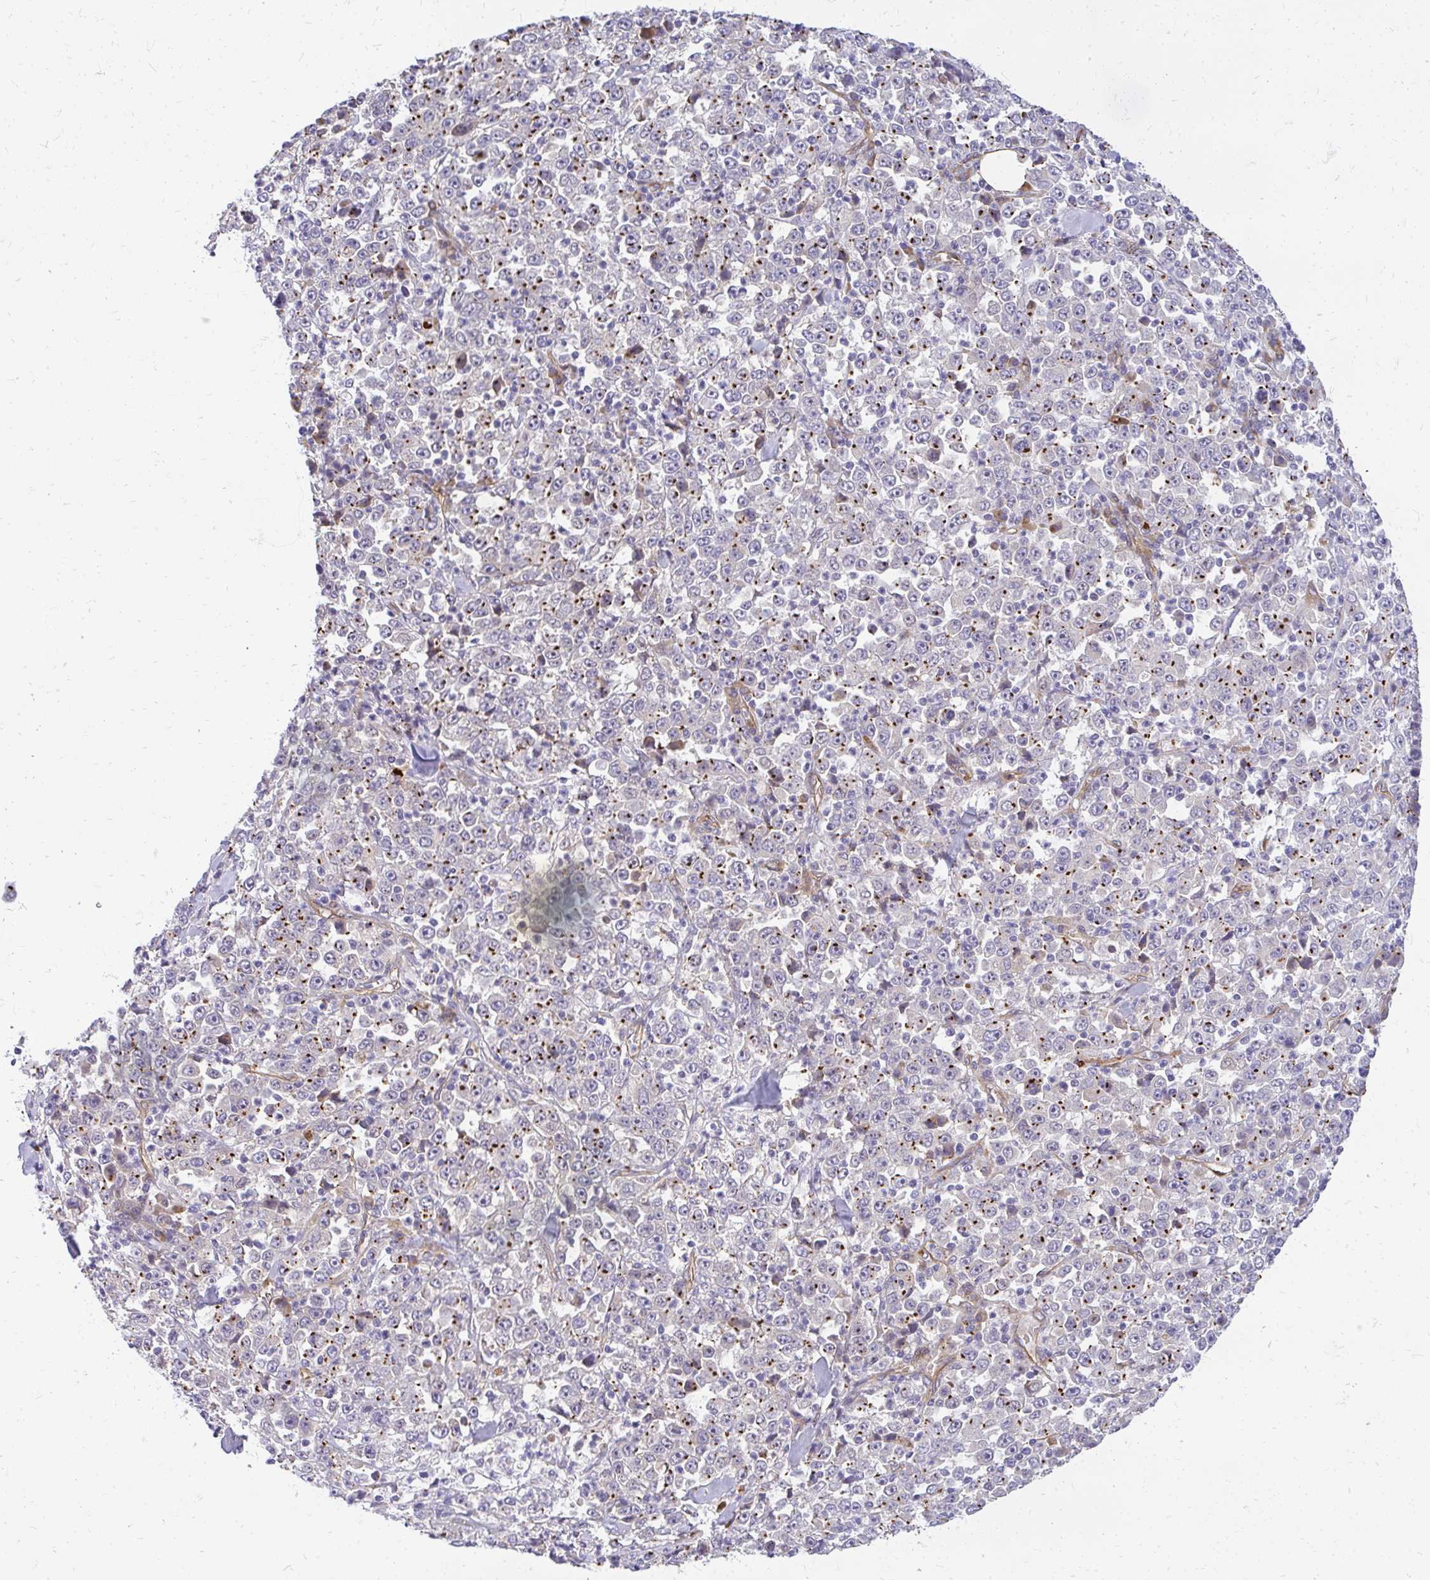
{"staining": {"intensity": "strong", "quantity": "25%-75%", "location": "cytoplasmic/membranous"}, "tissue": "stomach cancer", "cell_type": "Tumor cells", "image_type": "cancer", "snomed": [{"axis": "morphology", "description": "Normal tissue, NOS"}, {"axis": "morphology", "description": "Adenocarcinoma, NOS"}, {"axis": "topography", "description": "Stomach, upper"}, {"axis": "topography", "description": "Stomach"}], "caption": "Immunohistochemistry photomicrograph of stomach cancer (adenocarcinoma) stained for a protein (brown), which demonstrates high levels of strong cytoplasmic/membranous staining in approximately 25%-75% of tumor cells.", "gene": "RSKR", "patient": {"sex": "male", "age": 59}}